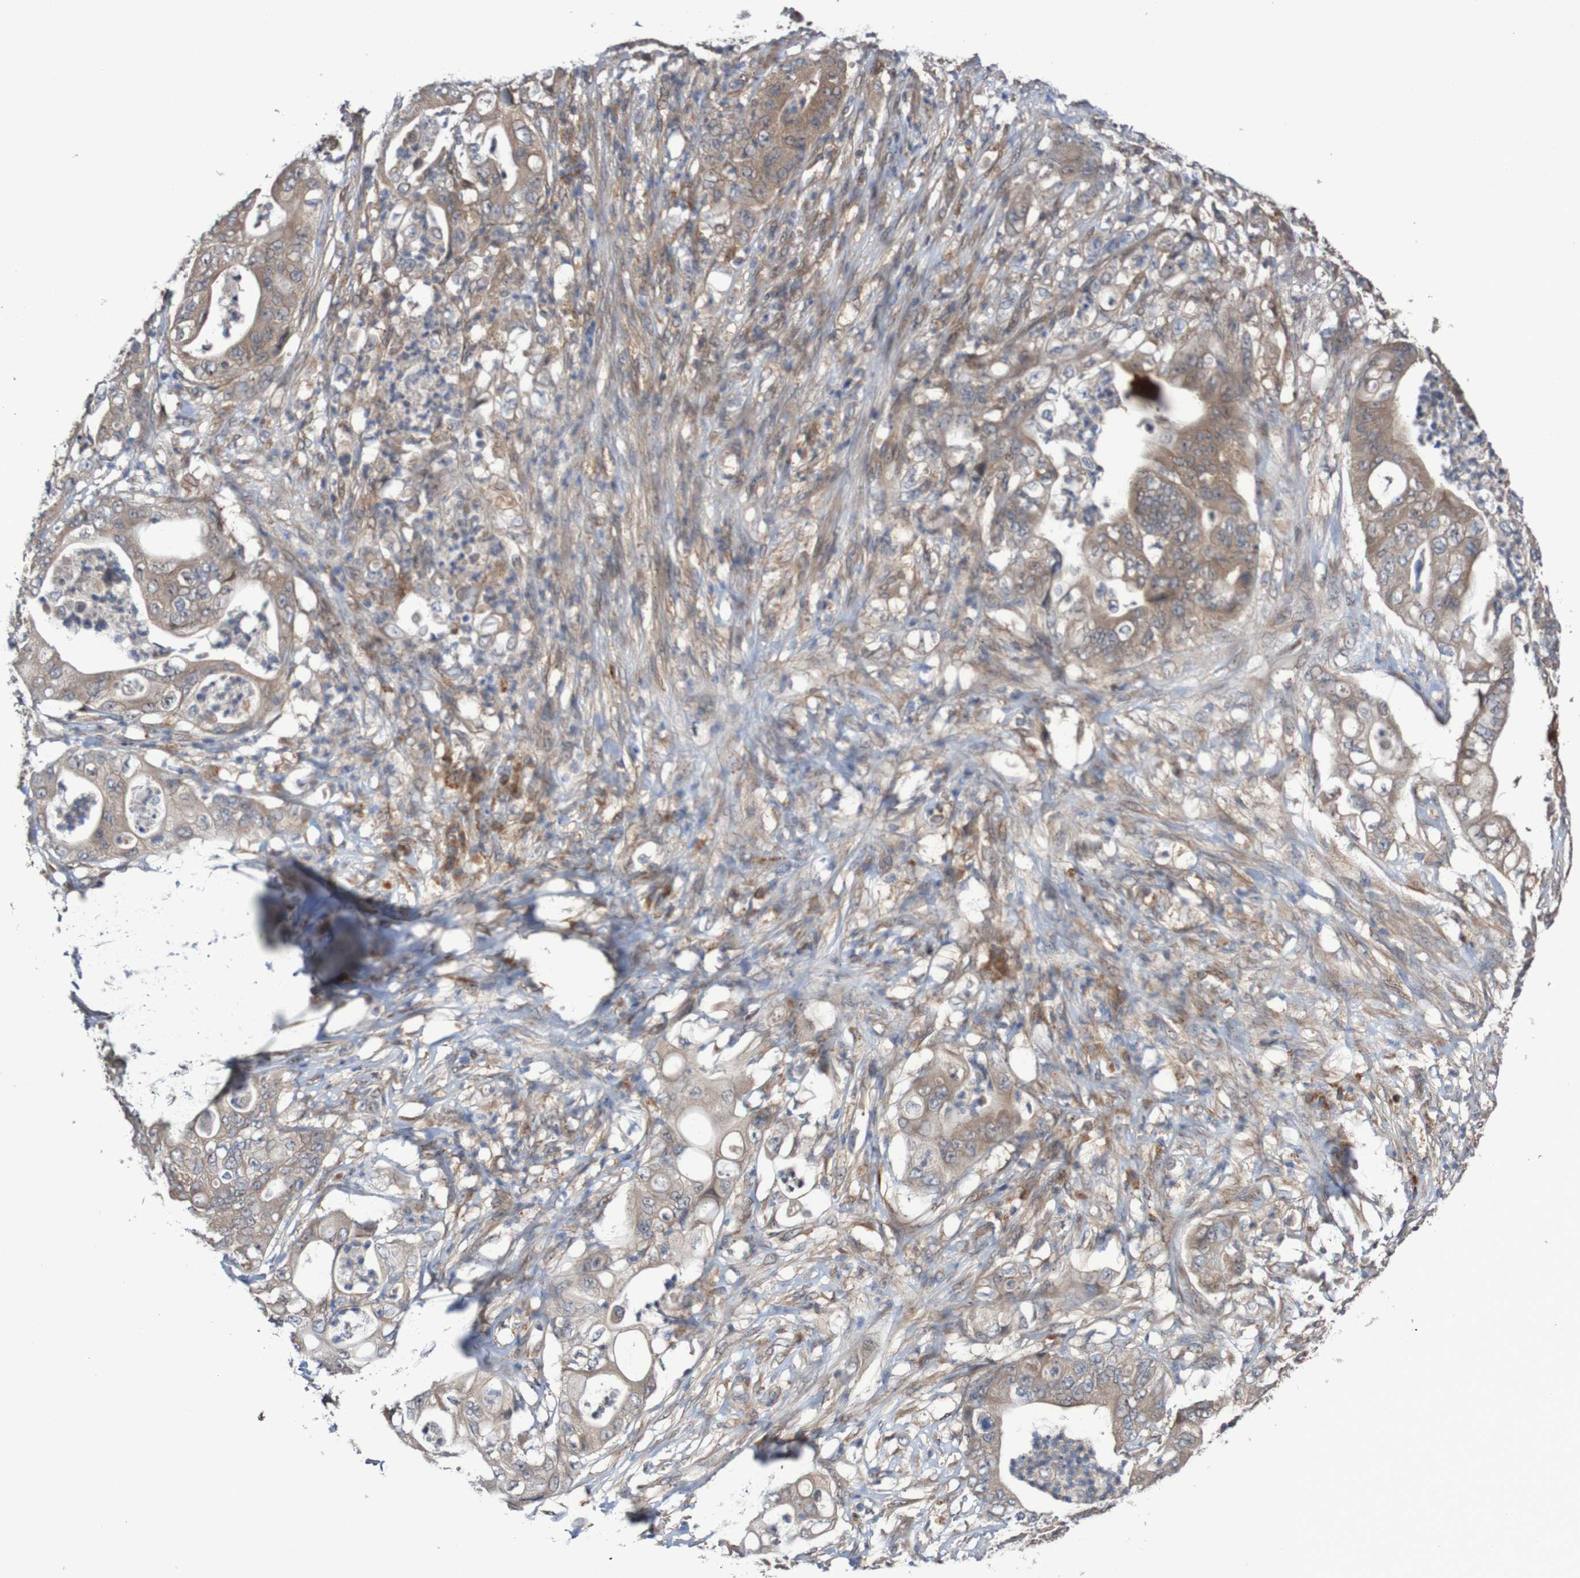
{"staining": {"intensity": "weak", "quantity": ">75%", "location": "cytoplasmic/membranous"}, "tissue": "stomach cancer", "cell_type": "Tumor cells", "image_type": "cancer", "snomed": [{"axis": "morphology", "description": "Adenocarcinoma, NOS"}, {"axis": "topography", "description": "Stomach"}], "caption": "Immunohistochemical staining of human stomach cancer (adenocarcinoma) exhibits weak cytoplasmic/membranous protein expression in about >75% of tumor cells. (Stains: DAB (3,3'-diaminobenzidine) in brown, nuclei in blue, Microscopy: brightfield microscopy at high magnification).", "gene": "PHPT1", "patient": {"sex": "female", "age": 73}}